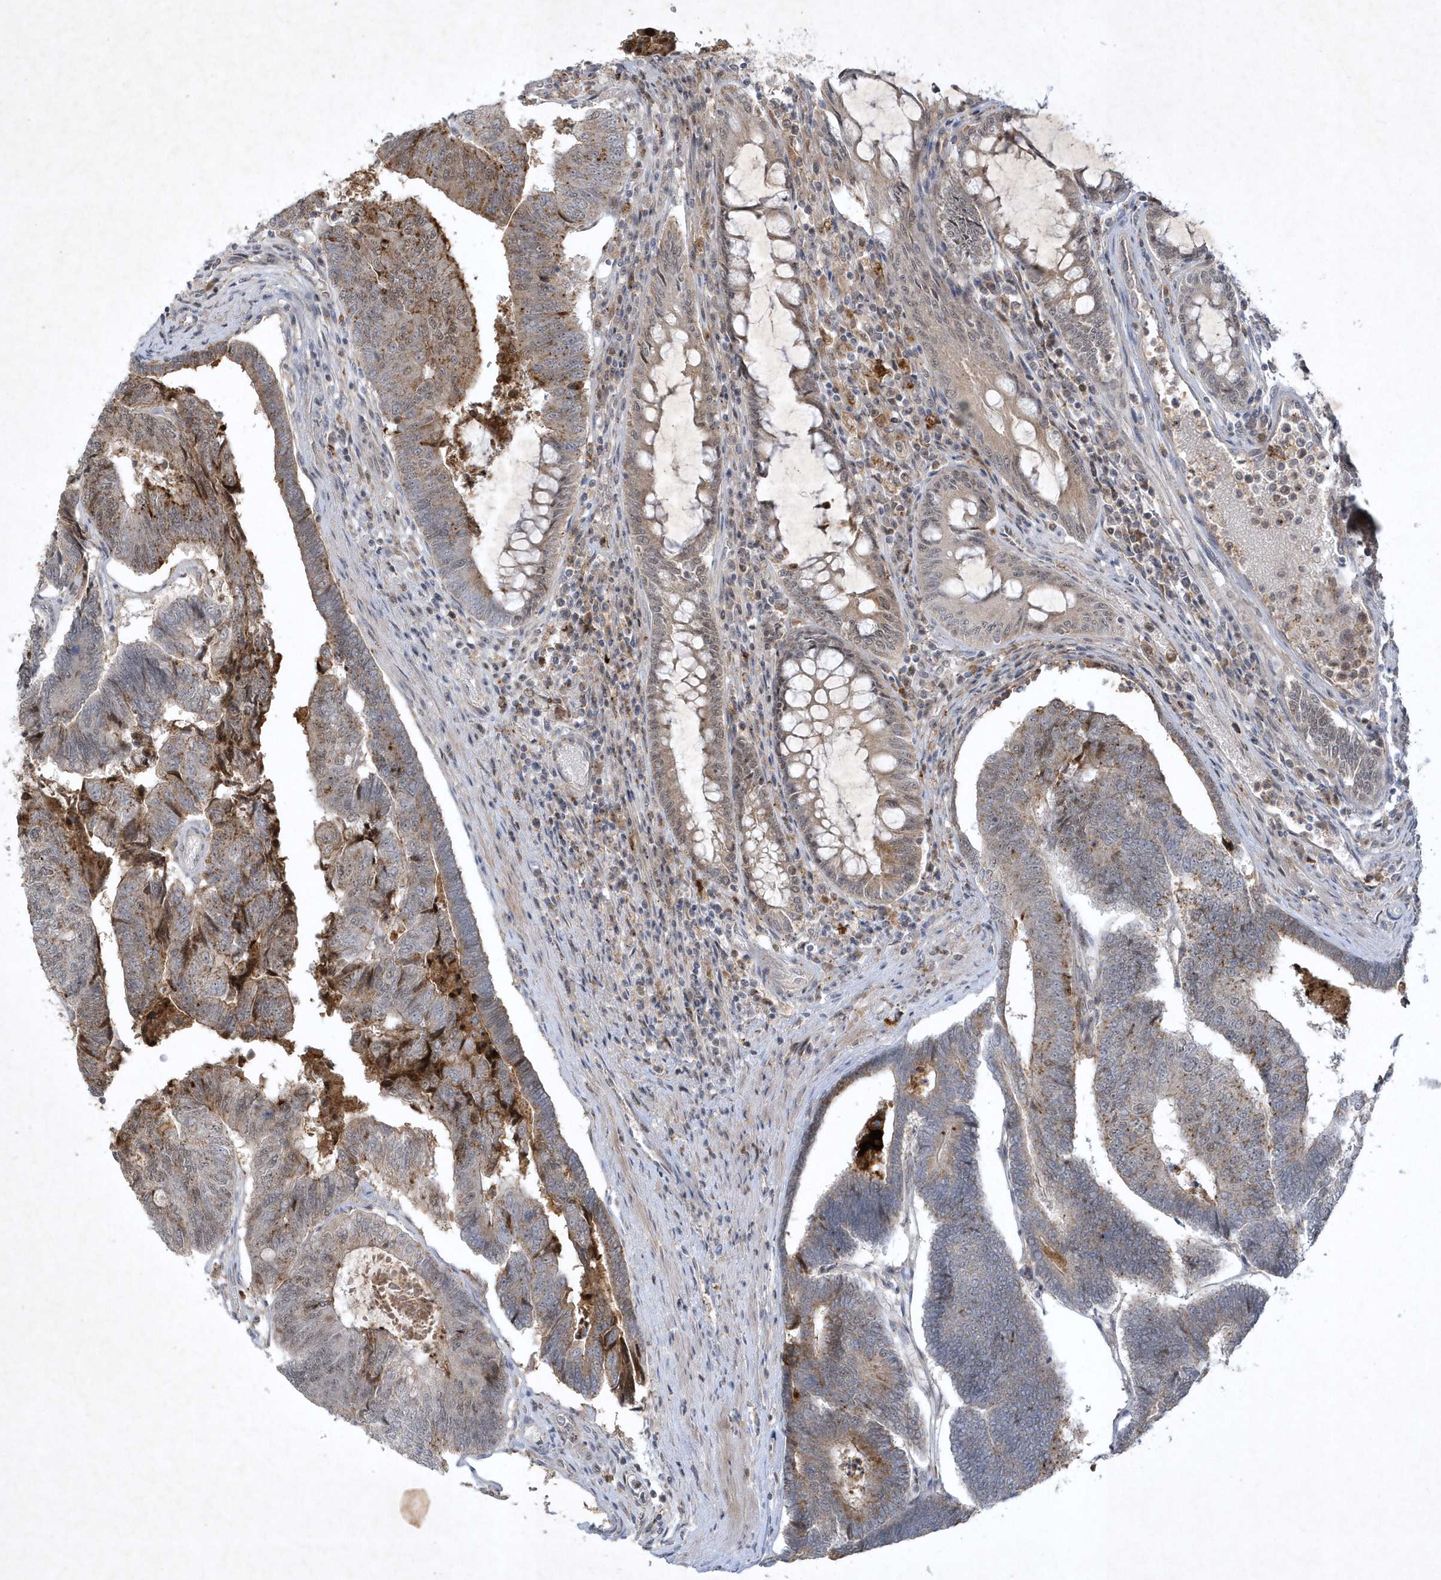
{"staining": {"intensity": "moderate", "quantity": "25%-75%", "location": "cytoplasmic/membranous,nuclear"}, "tissue": "colorectal cancer", "cell_type": "Tumor cells", "image_type": "cancer", "snomed": [{"axis": "morphology", "description": "Adenocarcinoma, NOS"}, {"axis": "topography", "description": "Colon"}], "caption": "A histopathology image of colorectal cancer (adenocarcinoma) stained for a protein demonstrates moderate cytoplasmic/membranous and nuclear brown staining in tumor cells.", "gene": "THG1L", "patient": {"sex": "female", "age": 67}}